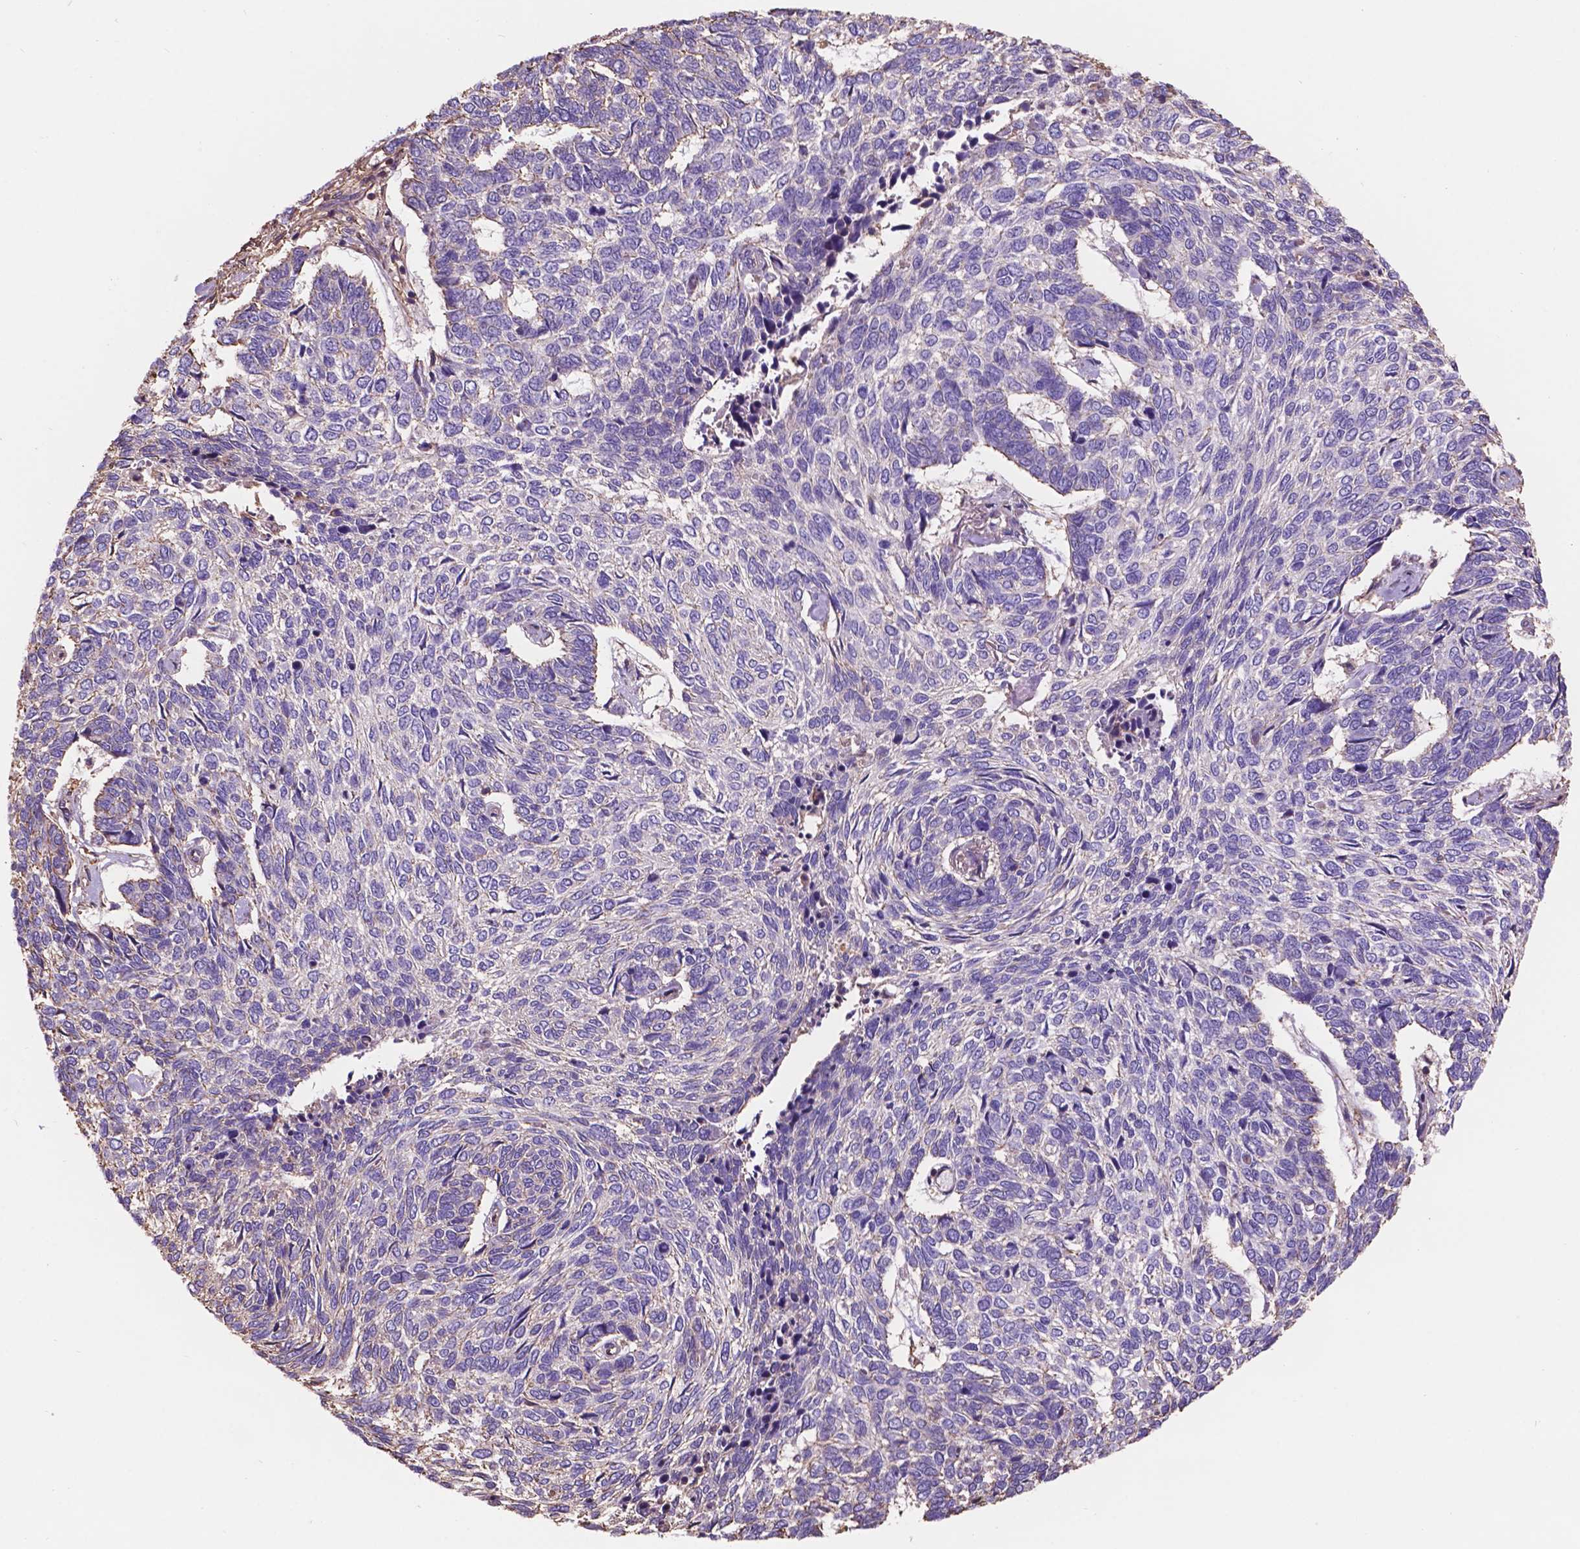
{"staining": {"intensity": "negative", "quantity": "none", "location": "none"}, "tissue": "skin cancer", "cell_type": "Tumor cells", "image_type": "cancer", "snomed": [{"axis": "morphology", "description": "Basal cell carcinoma"}, {"axis": "topography", "description": "Skin"}], "caption": "Skin cancer (basal cell carcinoma) was stained to show a protein in brown. There is no significant expression in tumor cells. (Brightfield microscopy of DAB (3,3'-diaminobenzidine) immunohistochemistry at high magnification).", "gene": "NIPA2", "patient": {"sex": "female", "age": 65}}